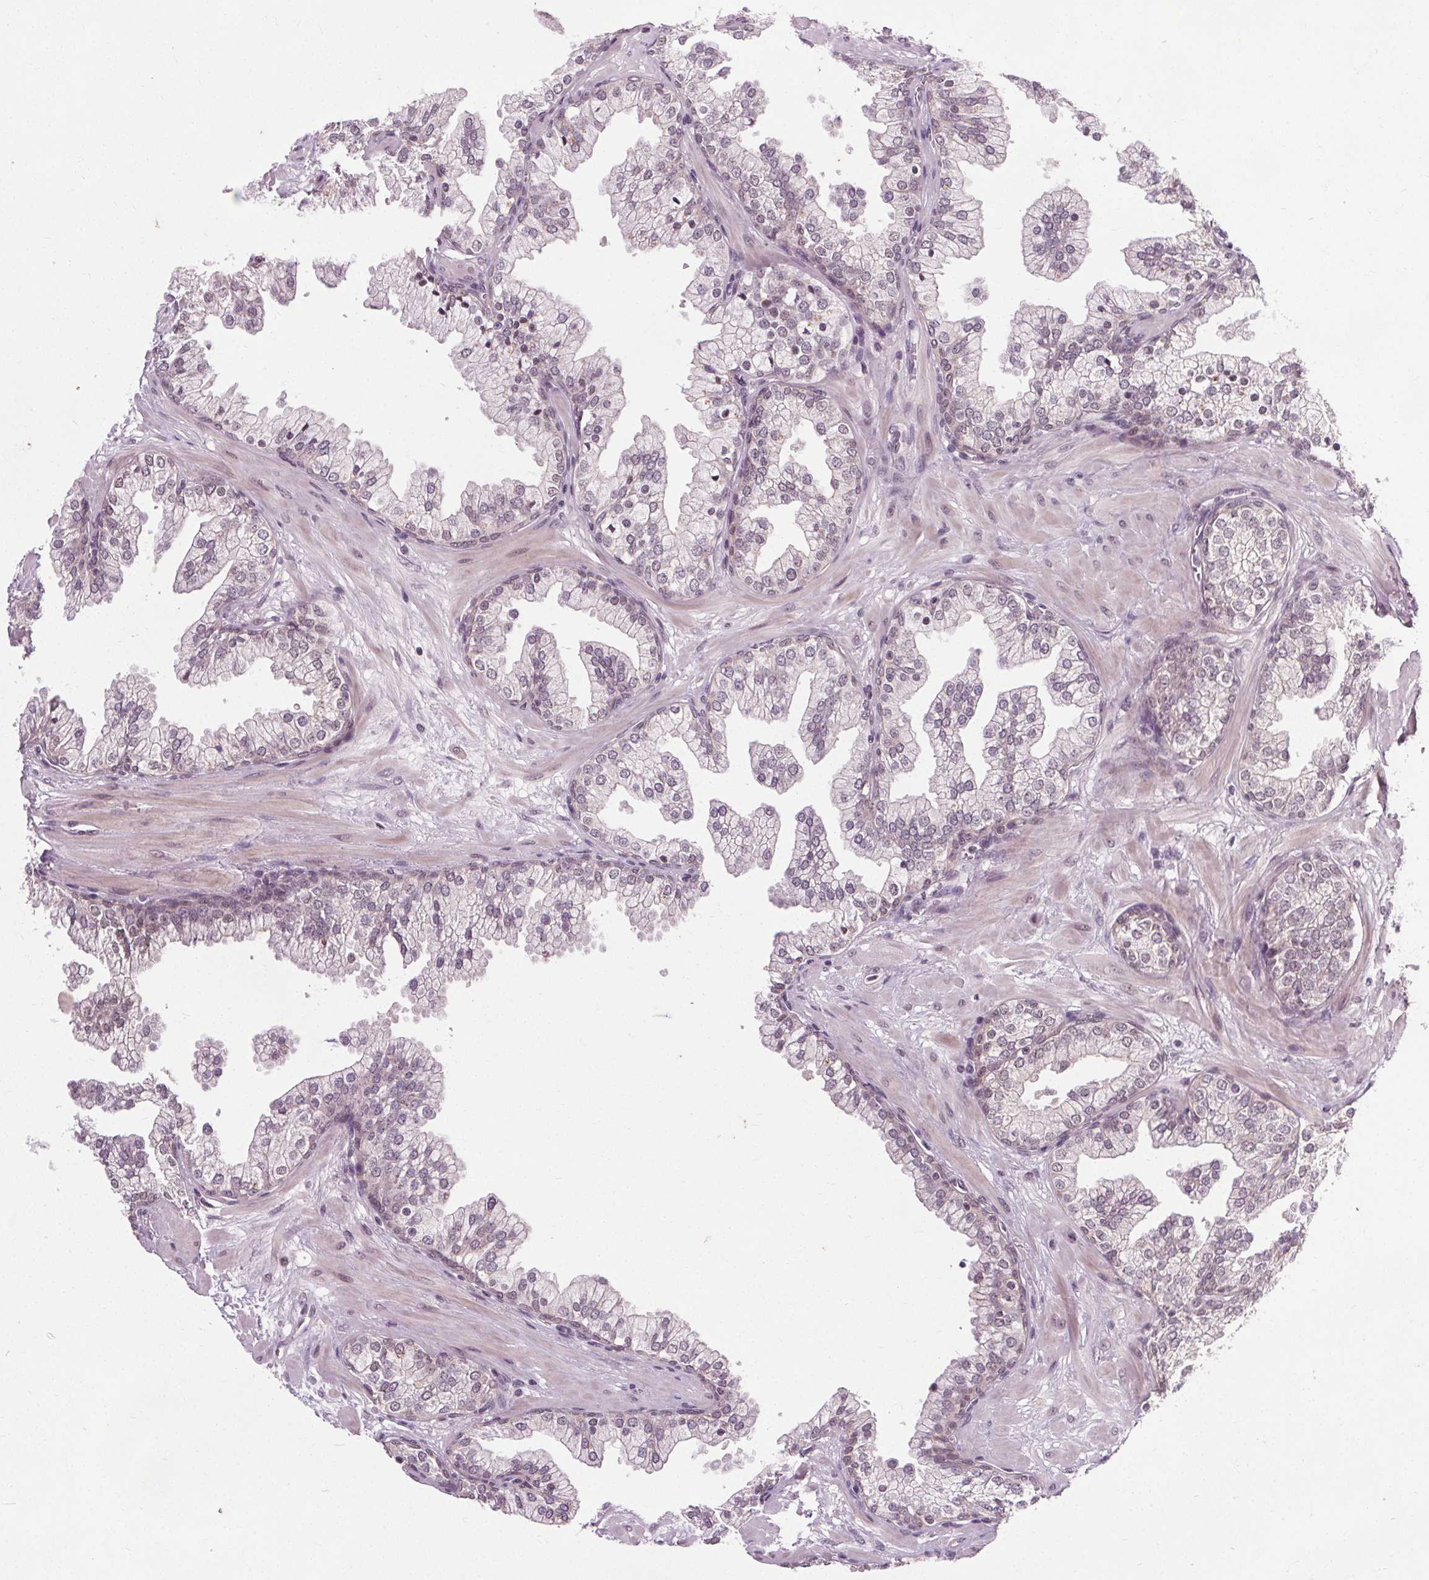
{"staining": {"intensity": "weak", "quantity": "<25%", "location": "nuclear"}, "tissue": "prostate", "cell_type": "Glandular cells", "image_type": "normal", "snomed": [{"axis": "morphology", "description": "Normal tissue, NOS"}, {"axis": "topography", "description": "Prostate"}, {"axis": "topography", "description": "Peripheral nerve tissue"}], "caption": "High magnification brightfield microscopy of unremarkable prostate stained with DAB (brown) and counterstained with hematoxylin (blue): glandular cells show no significant positivity. (DAB (3,3'-diaminobenzidine) IHC, high magnification).", "gene": "MED6", "patient": {"sex": "male", "age": 61}}